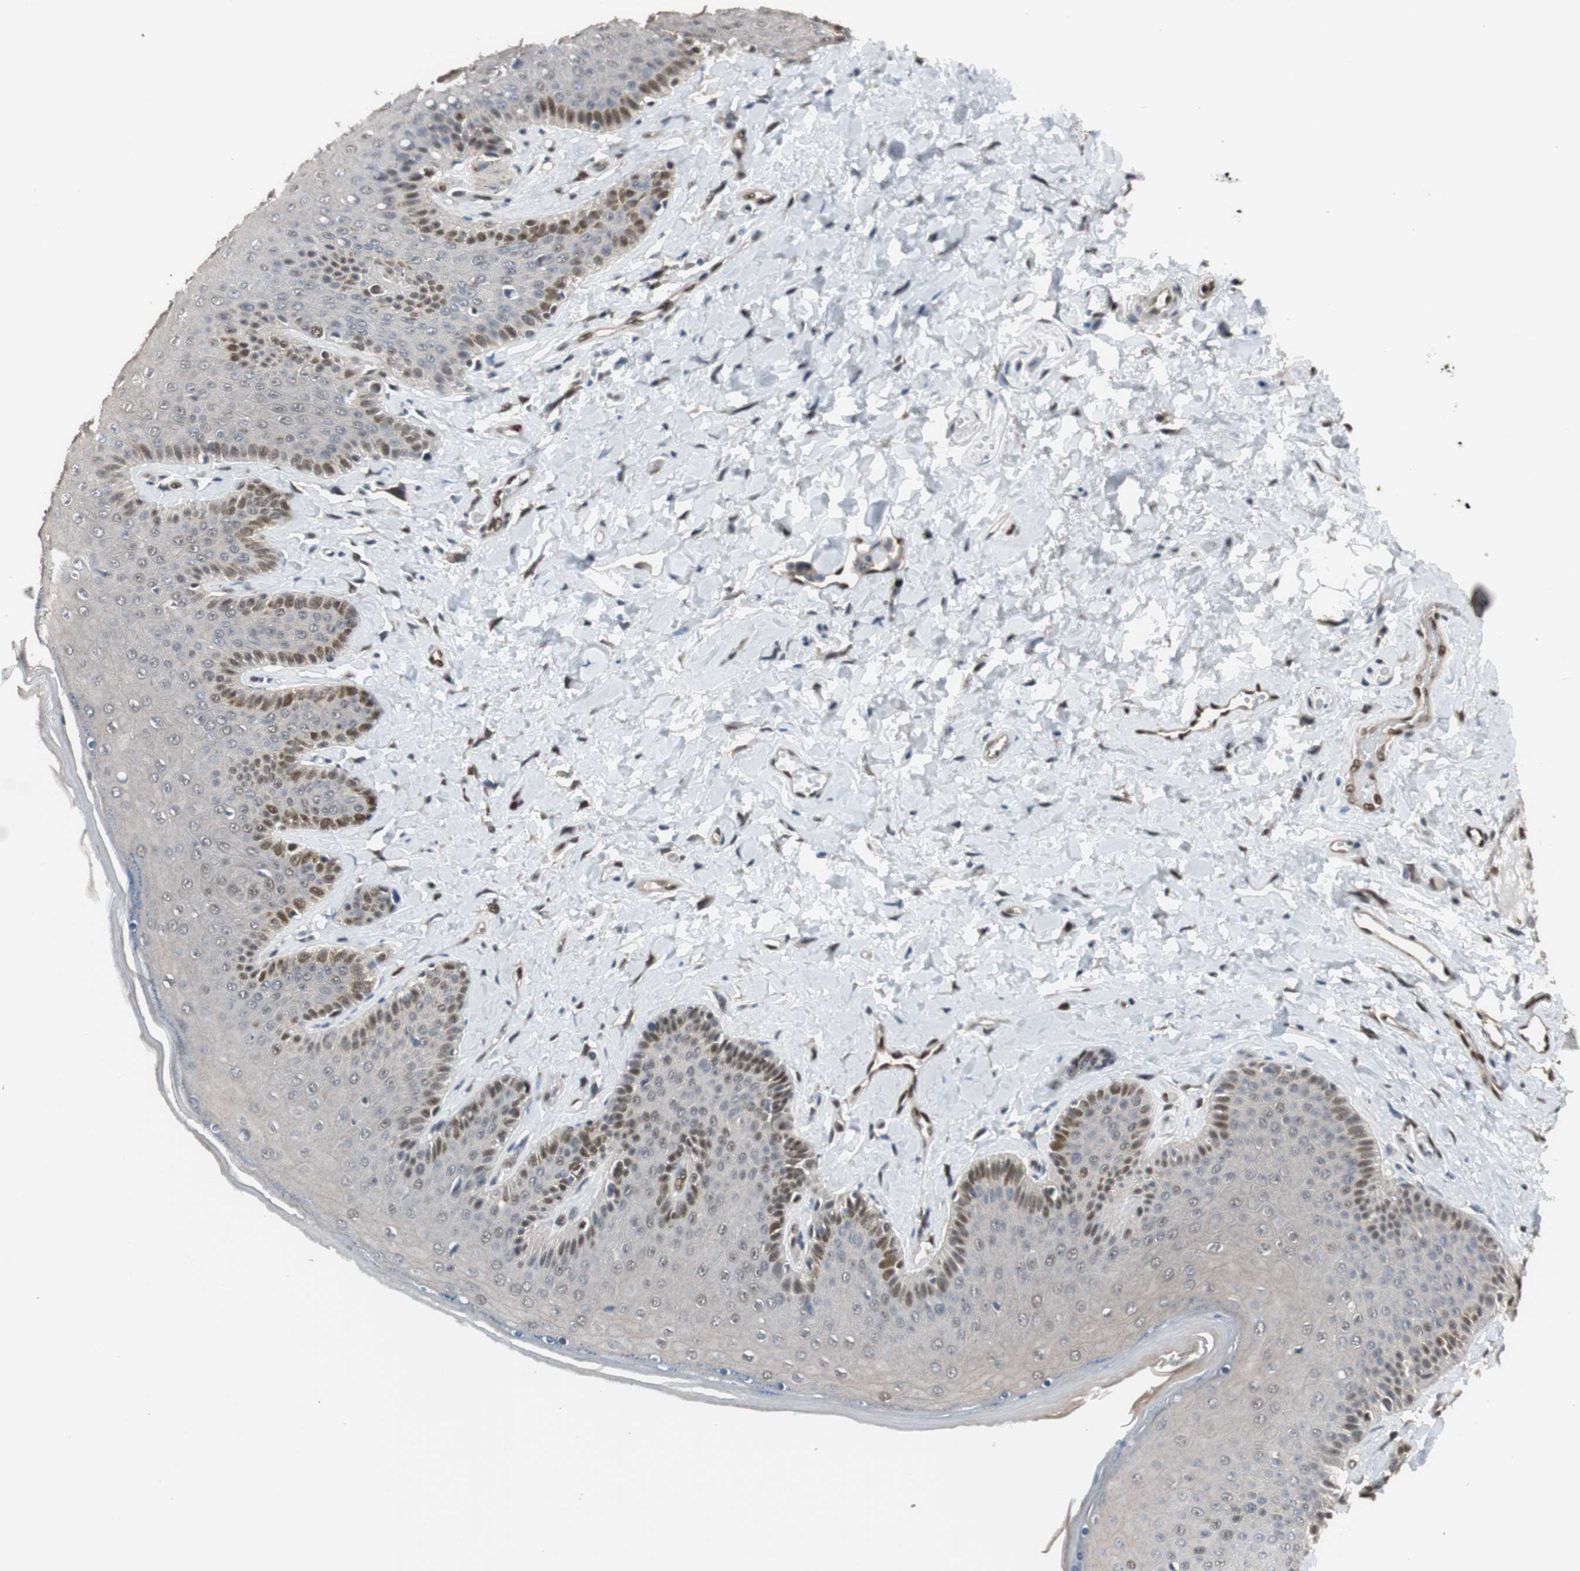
{"staining": {"intensity": "moderate", "quantity": "<25%", "location": "nuclear"}, "tissue": "skin", "cell_type": "Epidermal cells", "image_type": "normal", "snomed": [{"axis": "morphology", "description": "Normal tissue, NOS"}, {"axis": "topography", "description": "Anal"}], "caption": "Moderate nuclear staining for a protein is appreciated in approximately <25% of epidermal cells of unremarkable skin using immunohistochemistry.", "gene": "PML", "patient": {"sex": "male", "age": 69}}